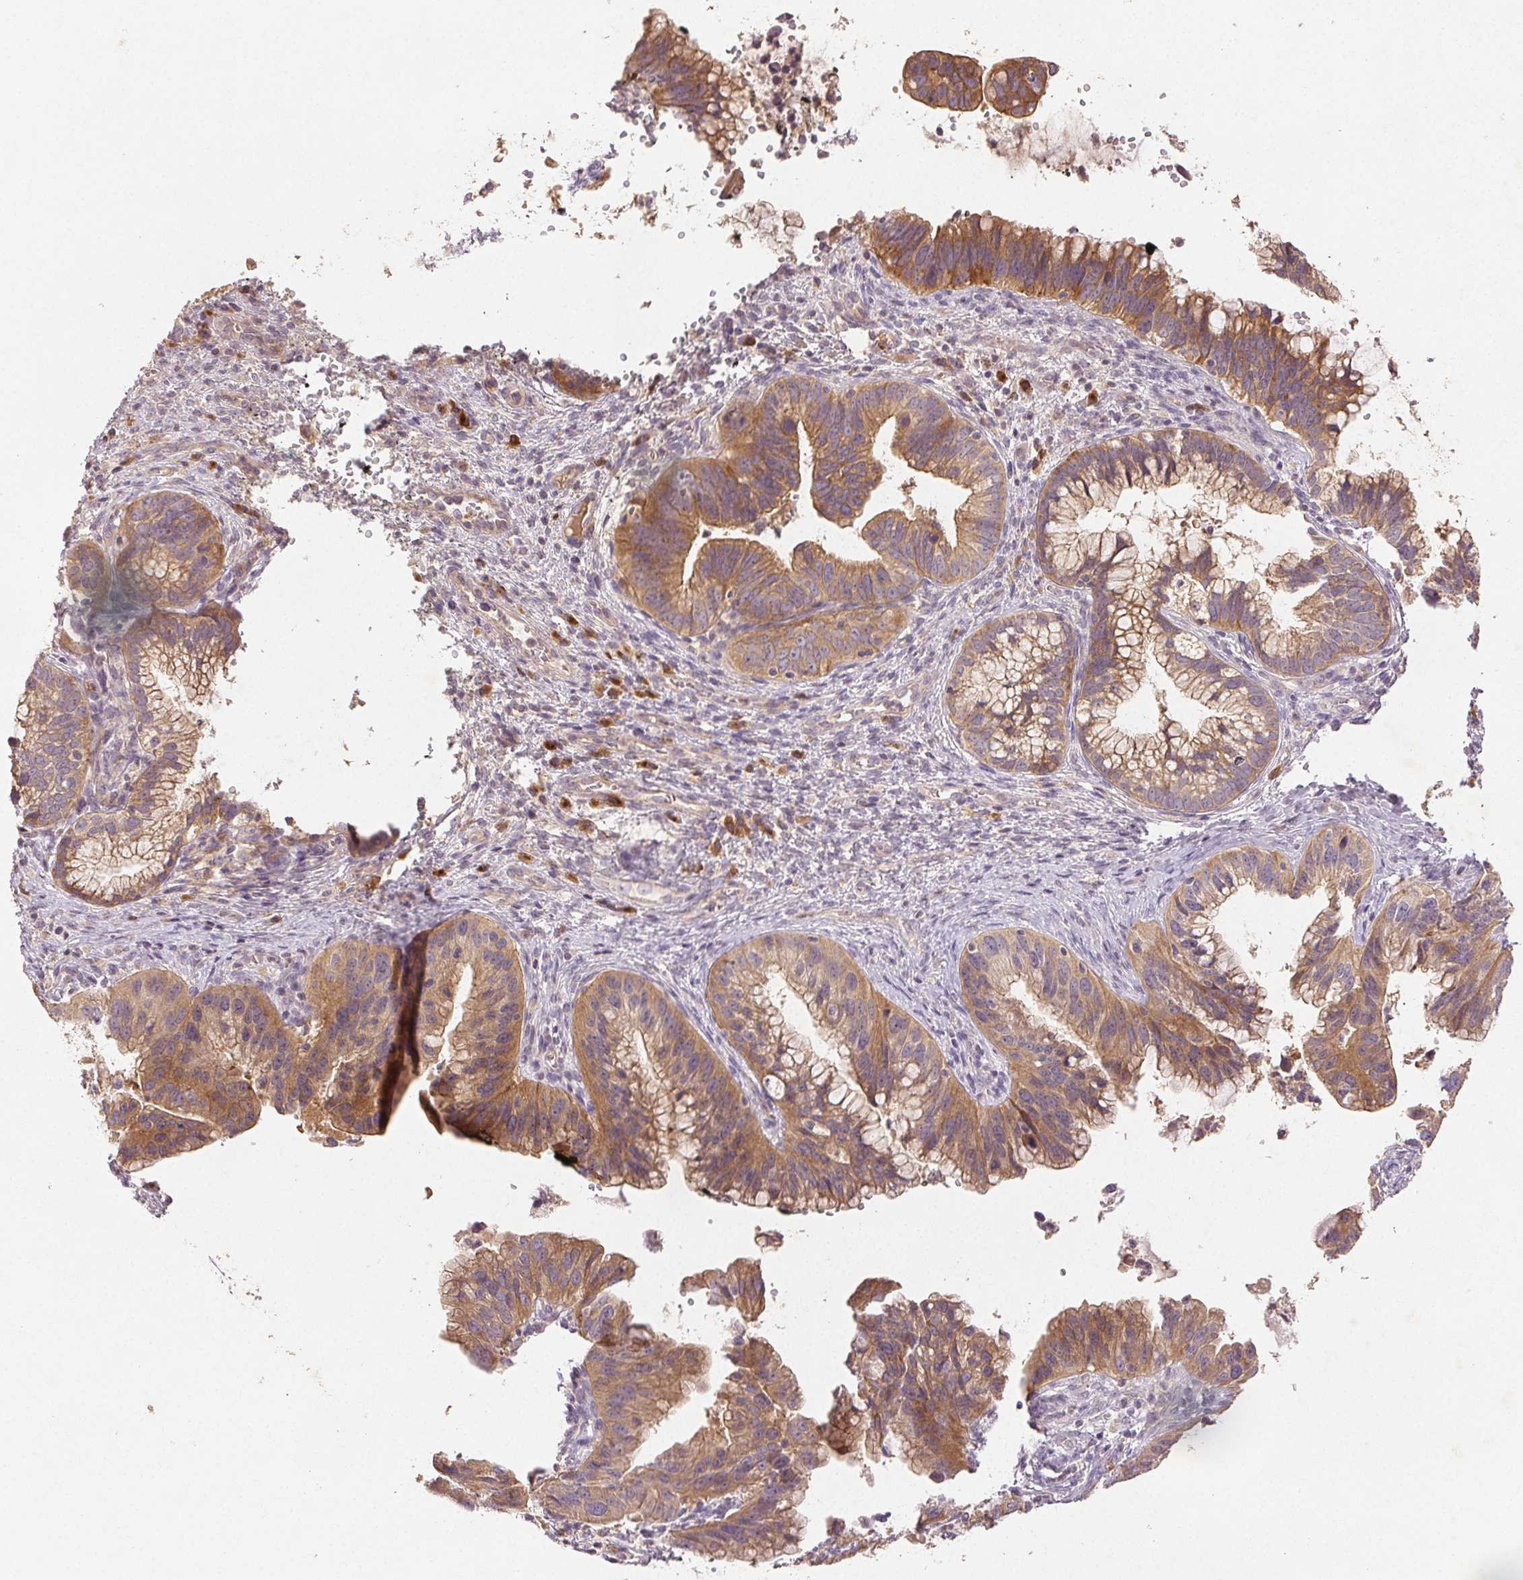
{"staining": {"intensity": "moderate", "quantity": ">75%", "location": "cytoplasmic/membranous"}, "tissue": "cervical cancer", "cell_type": "Tumor cells", "image_type": "cancer", "snomed": [{"axis": "morphology", "description": "Adenocarcinoma, NOS"}, {"axis": "topography", "description": "Cervix"}], "caption": "Approximately >75% of tumor cells in cervical cancer (adenocarcinoma) display moderate cytoplasmic/membranous protein positivity as visualized by brown immunohistochemical staining.", "gene": "YIF1B", "patient": {"sex": "female", "age": 34}}